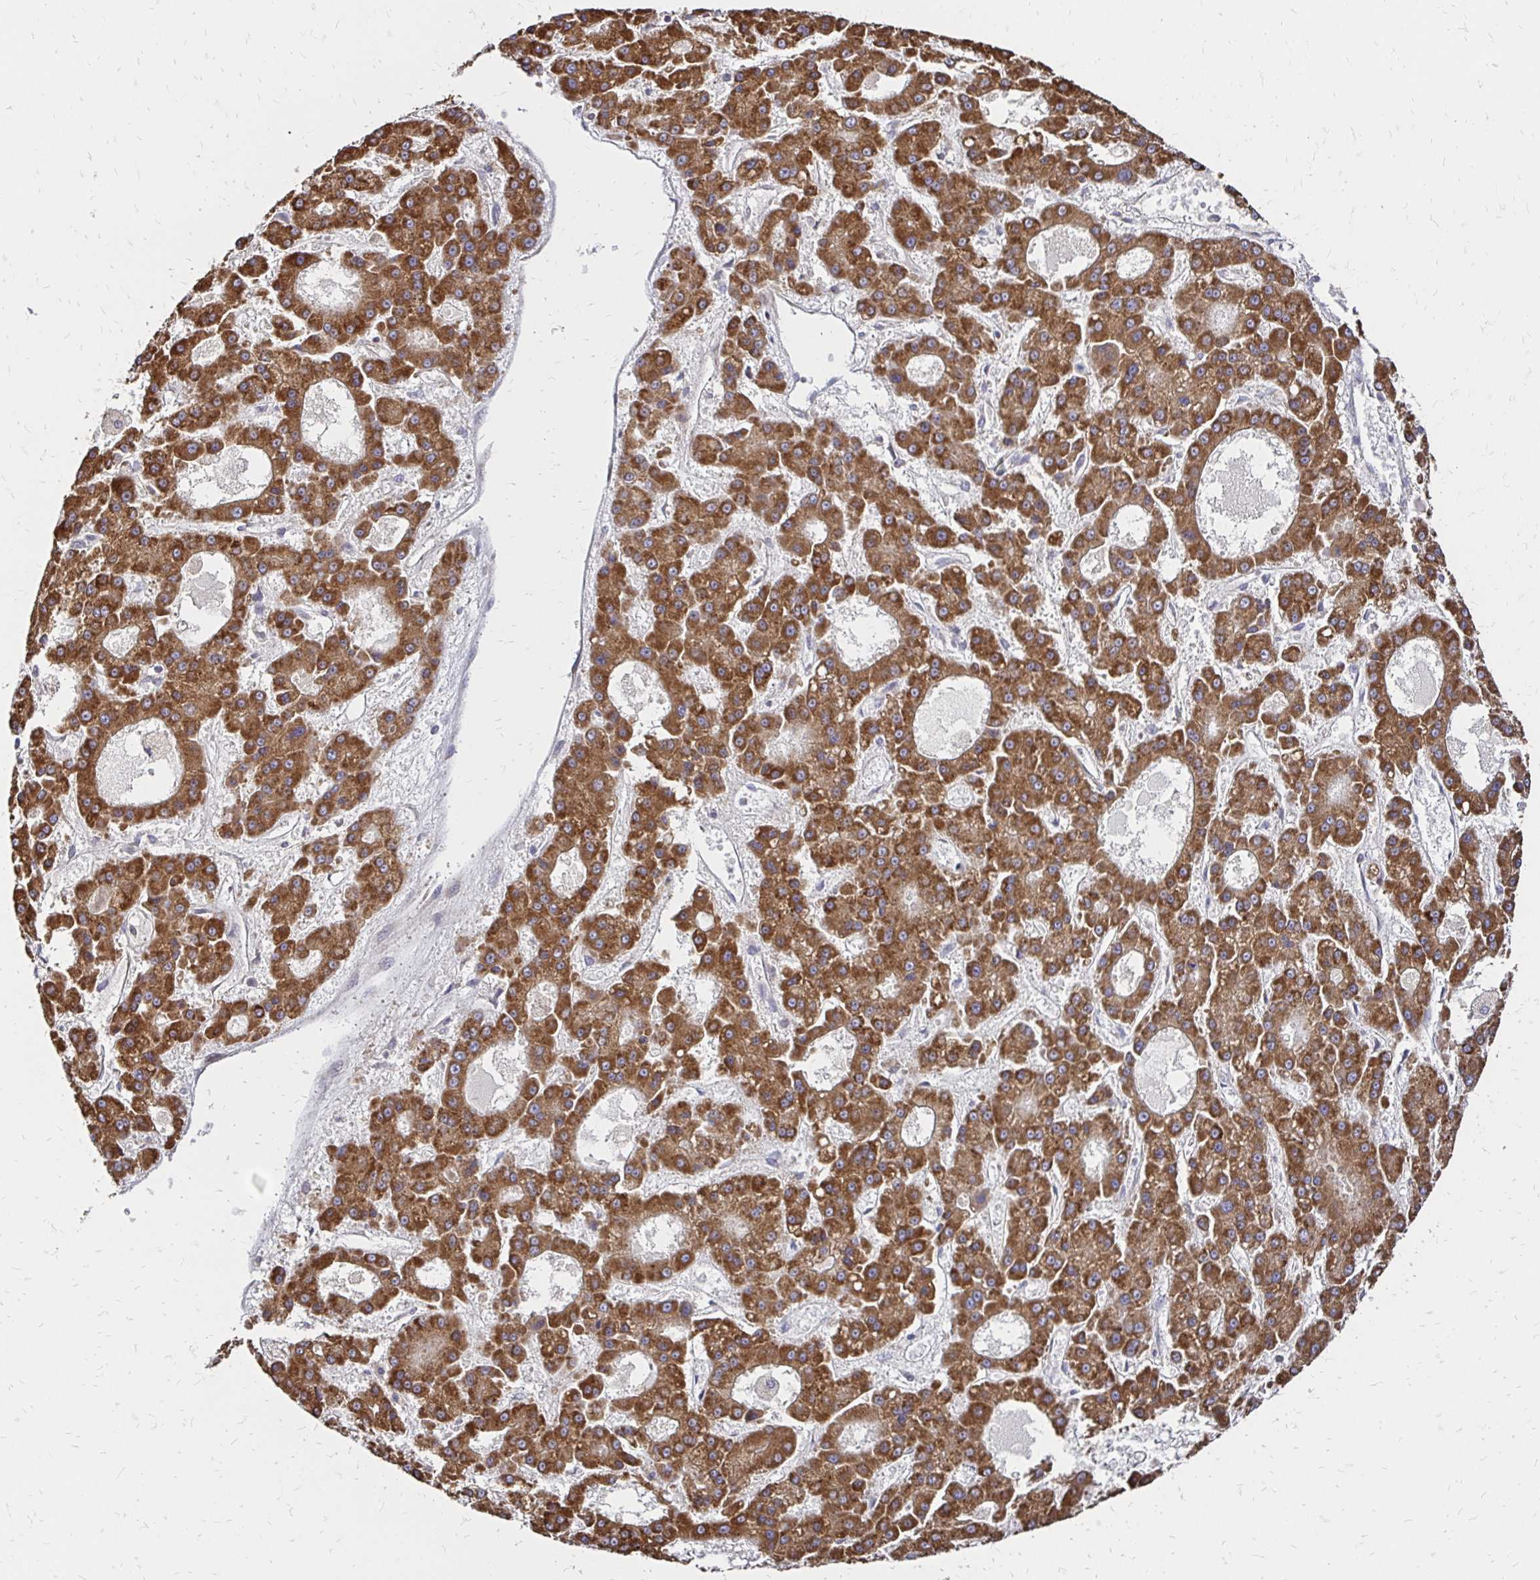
{"staining": {"intensity": "strong", "quantity": ">75%", "location": "cytoplasmic/membranous"}, "tissue": "liver cancer", "cell_type": "Tumor cells", "image_type": "cancer", "snomed": [{"axis": "morphology", "description": "Carcinoma, Hepatocellular, NOS"}, {"axis": "topography", "description": "Liver"}], "caption": "Tumor cells reveal high levels of strong cytoplasmic/membranous staining in about >75% of cells in liver cancer (hepatocellular carcinoma). (Brightfield microscopy of DAB IHC at high magnification).", "gene": "ZW10", "patient": {"sex": "male", "age": 70}}